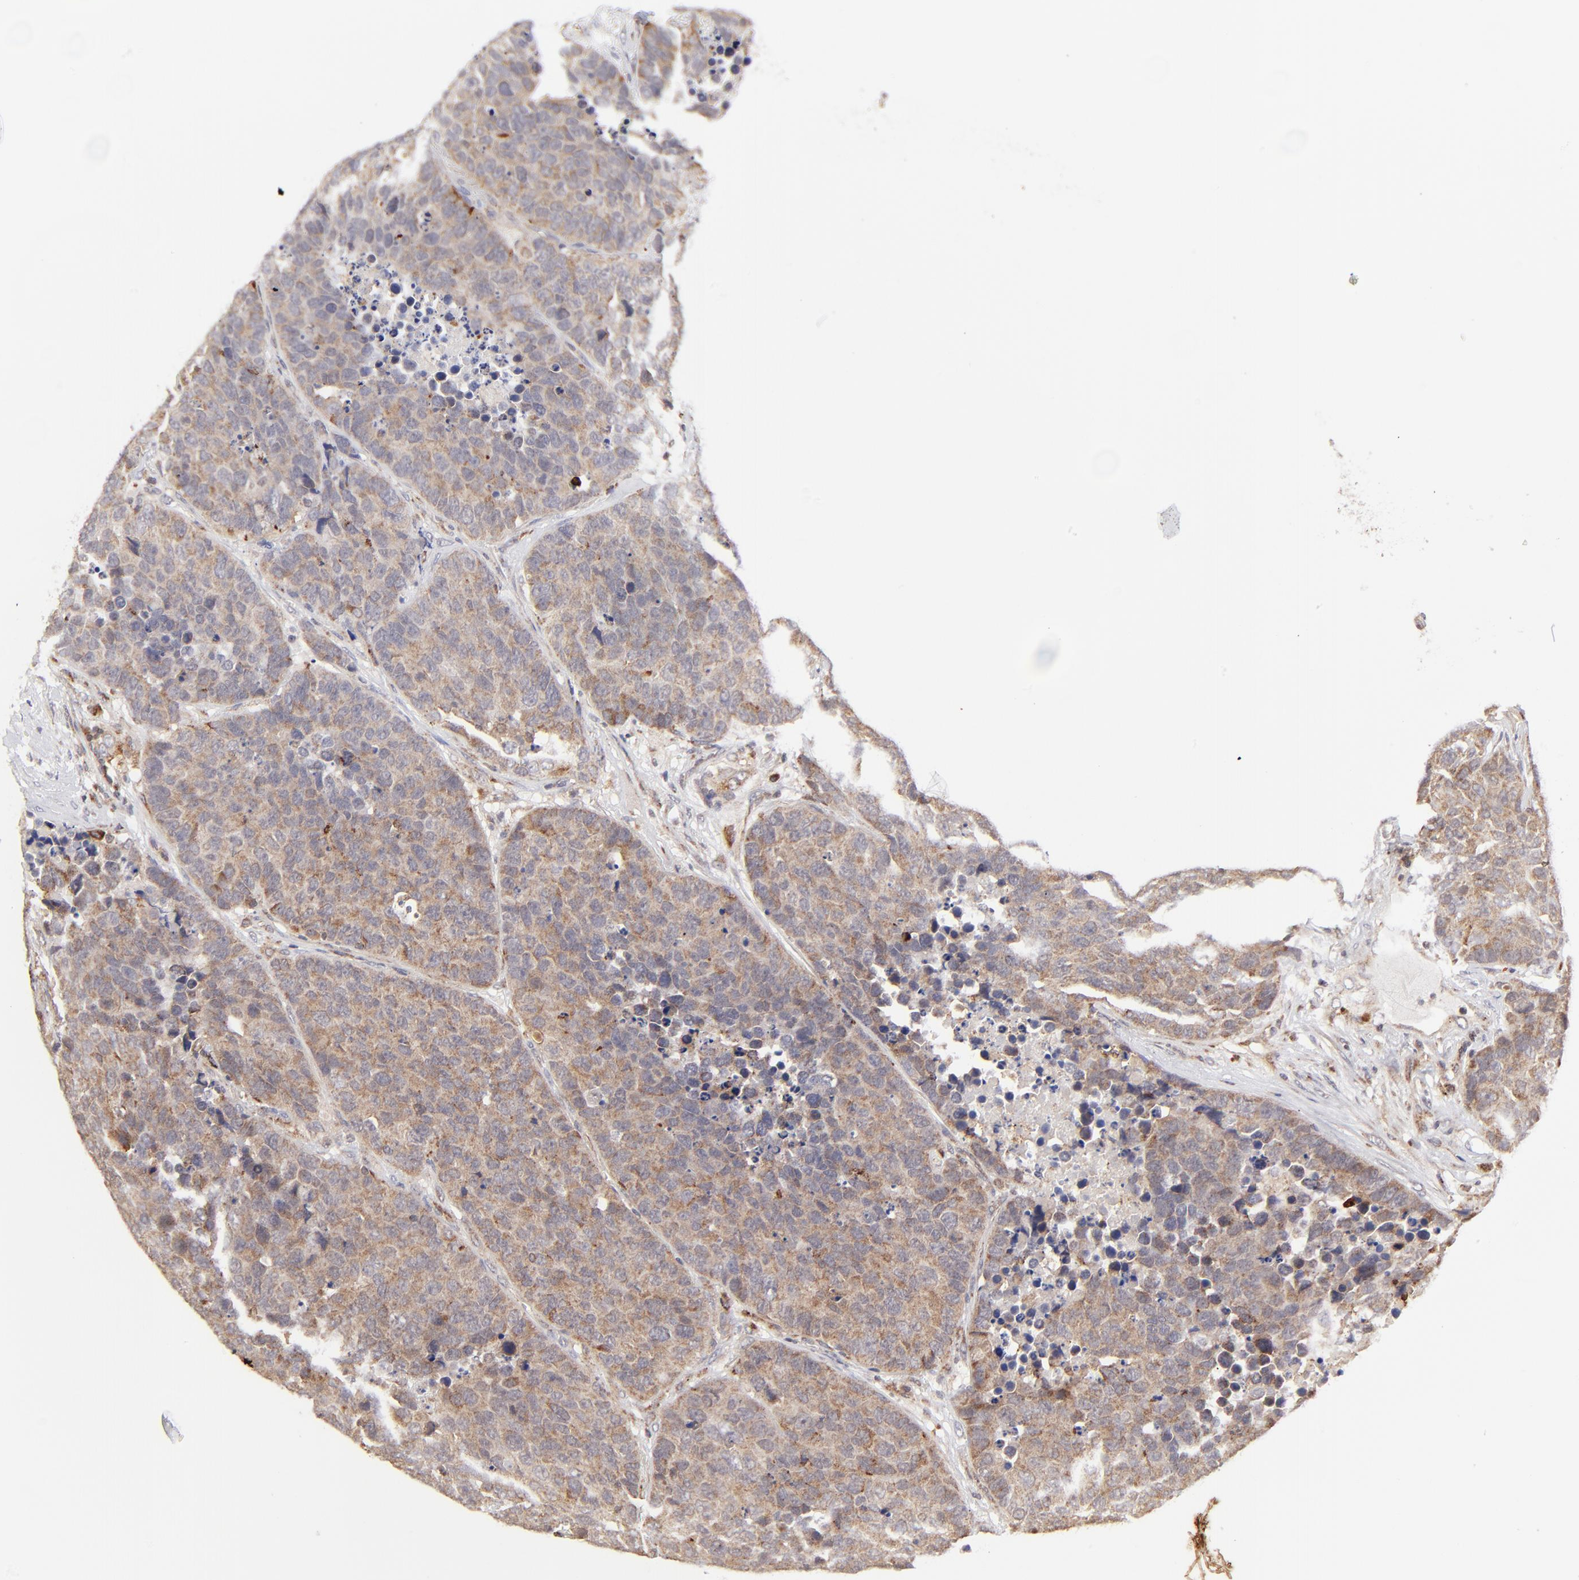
{"staining": {"intensity": "weak", "quantity": ">75%", "location": "cytoplasmic/membranous"}, "tissue": "carcinoid", "cell_type": "Tumor cells", "image_type": "cancer", "snomed": [{"axis": "morphology", "description": "Carcinoid, malignant, NOS"}, {"axis": "topography", "description": "Lung"}], "caption": "Carcinoid stained for a protein (brown) demonstrates weak cytoplasmic/membranous positive expression in approximately >75% of tumor cells.", "gene": "MAP2K7", "patient": {"sex": "male", "age": 60}}